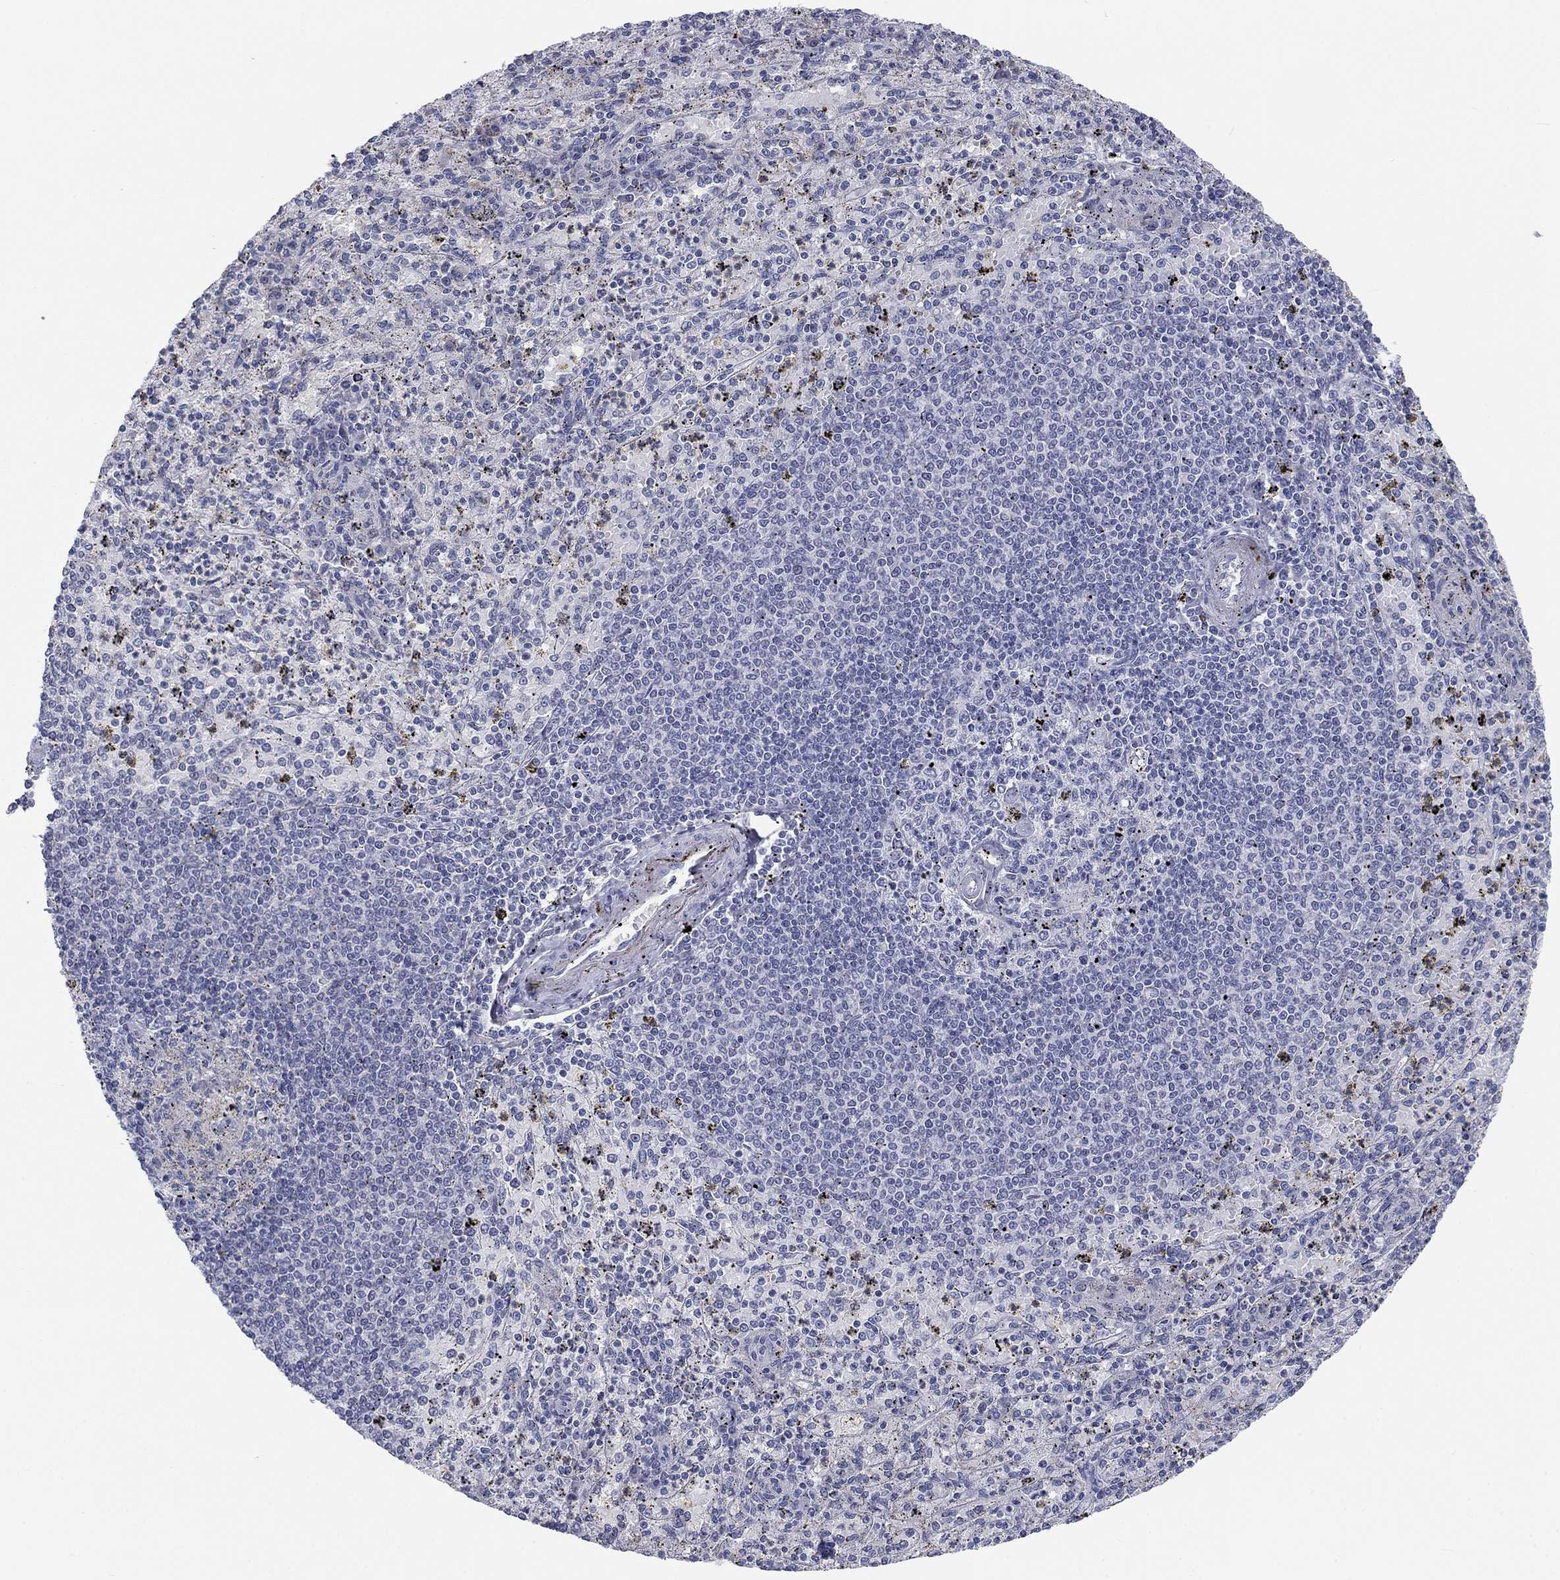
{"staining": {"intensity": "negative", "quantity": "none", "location": "none"}, "tissue": "spleen", "cell_type": "Cells in red pulp", "image_type": "normal", "snomed": [{"axis": "morphology", "description": "Normal tissue, NOS"}, {"axis": "topography", "description": "Spleen"}], "caption": "The photomicrograph shows no significant staining in cells in red pulp of spleen.", "gene": "CALB1", "patient": {"sex": "male", "age": 60}}